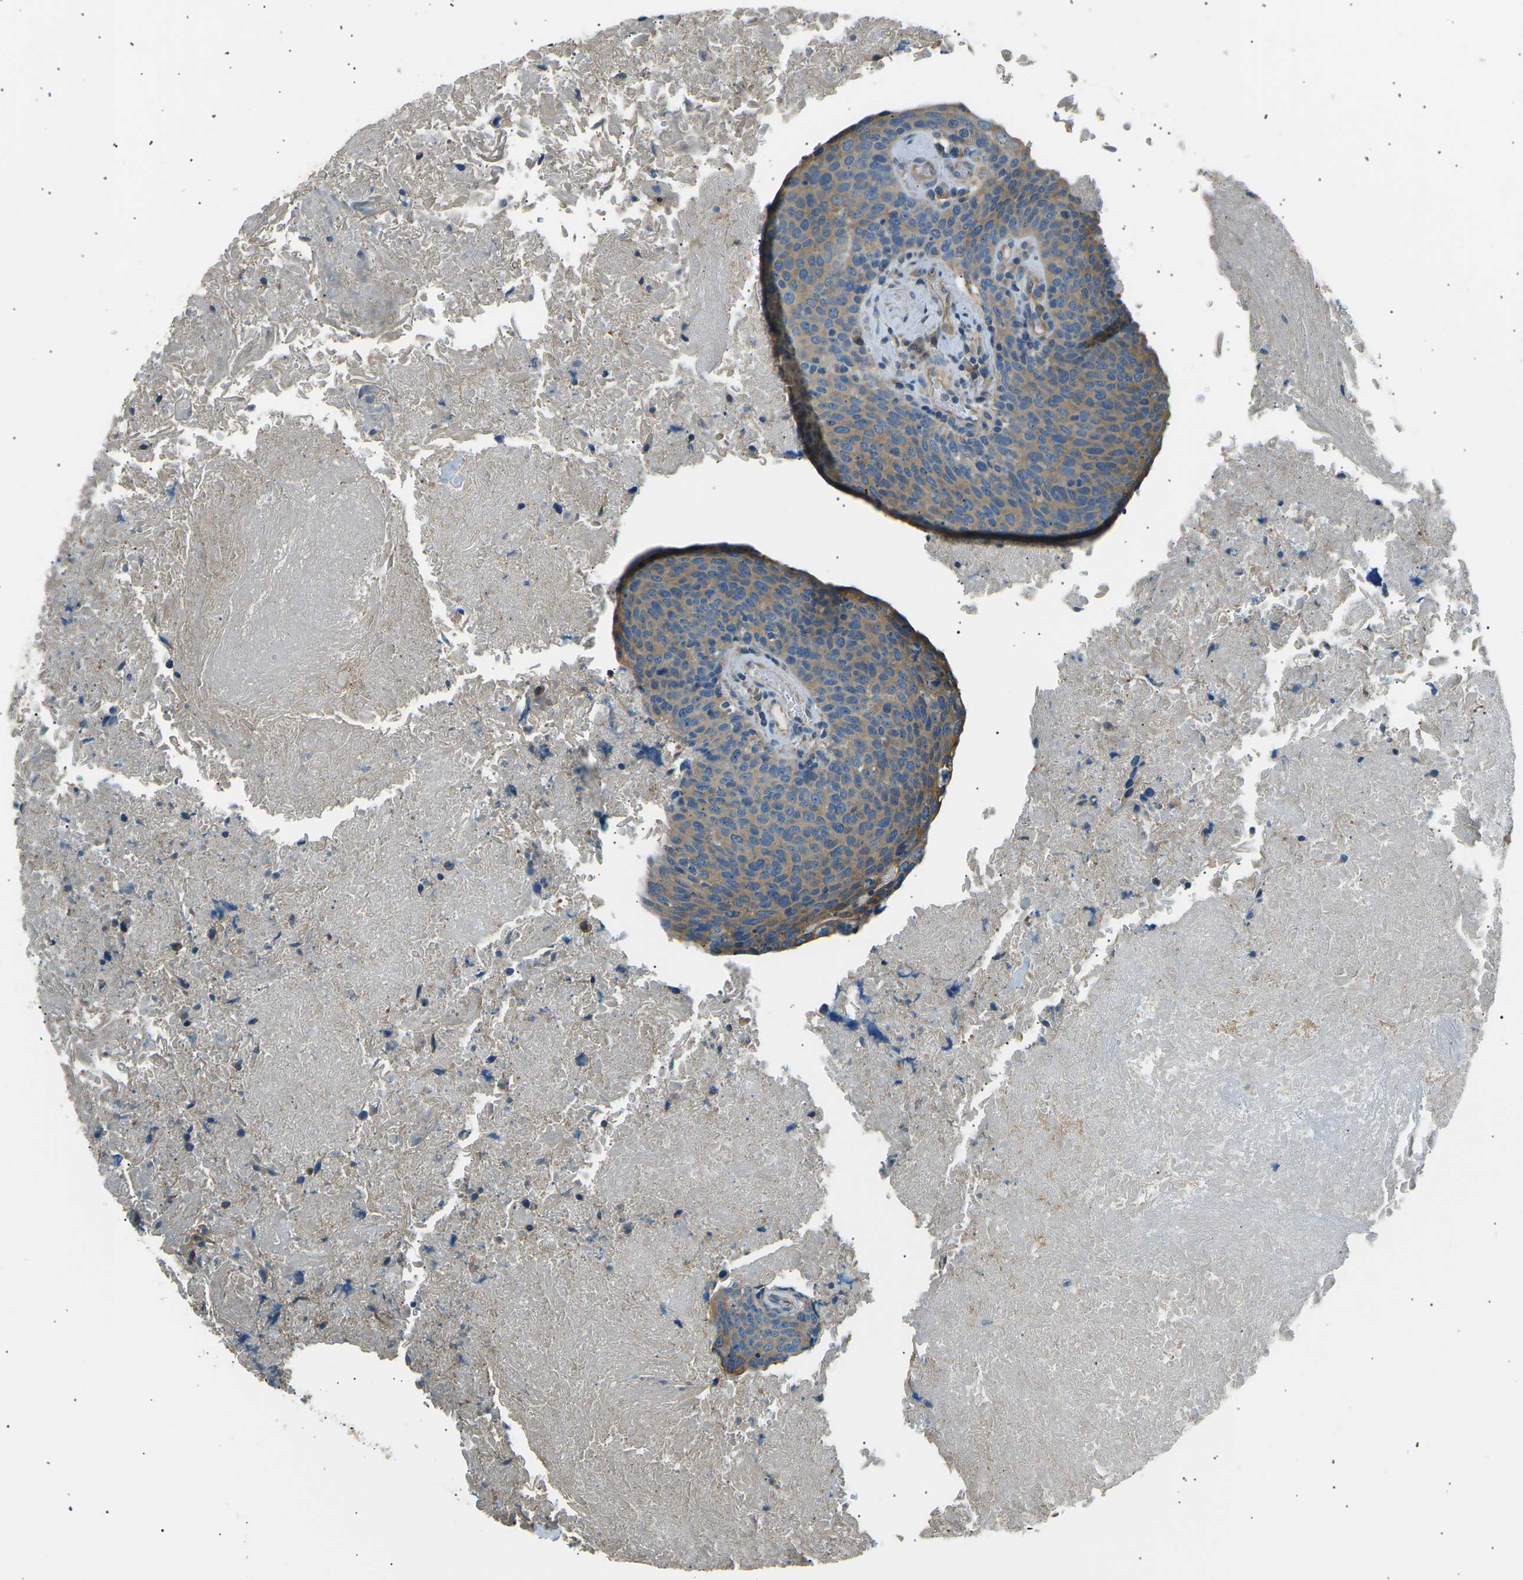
{"staining": {"intensity": "moderate", "quantity": "25%-75%", "location": "cytoplasmic/membranous"}, "tissue": "head and neck cancer", "cell_type": "Tumor cells", "image_type": "cancer", "snomed": [{"axis": "morphology", "description": "Squamous cell carcinoma, NOS"}, {"axis": "morphology", "description": "Squamous cell carcinoma, metastatic, NOS"}, {"axis": "topography", "description": "Lymph node"}, {"axis": "topography", "description": "Head-Neck"}], "caption": "A photomicrograph showing moderate cytoplasmic/membranous staining in approximately 25%-75% of tumor cells in head and neck cancer, as visualized by brown immunohistochemical staining.", "gene": "SLK", "patient": {"sex": "male", "age": 62}}